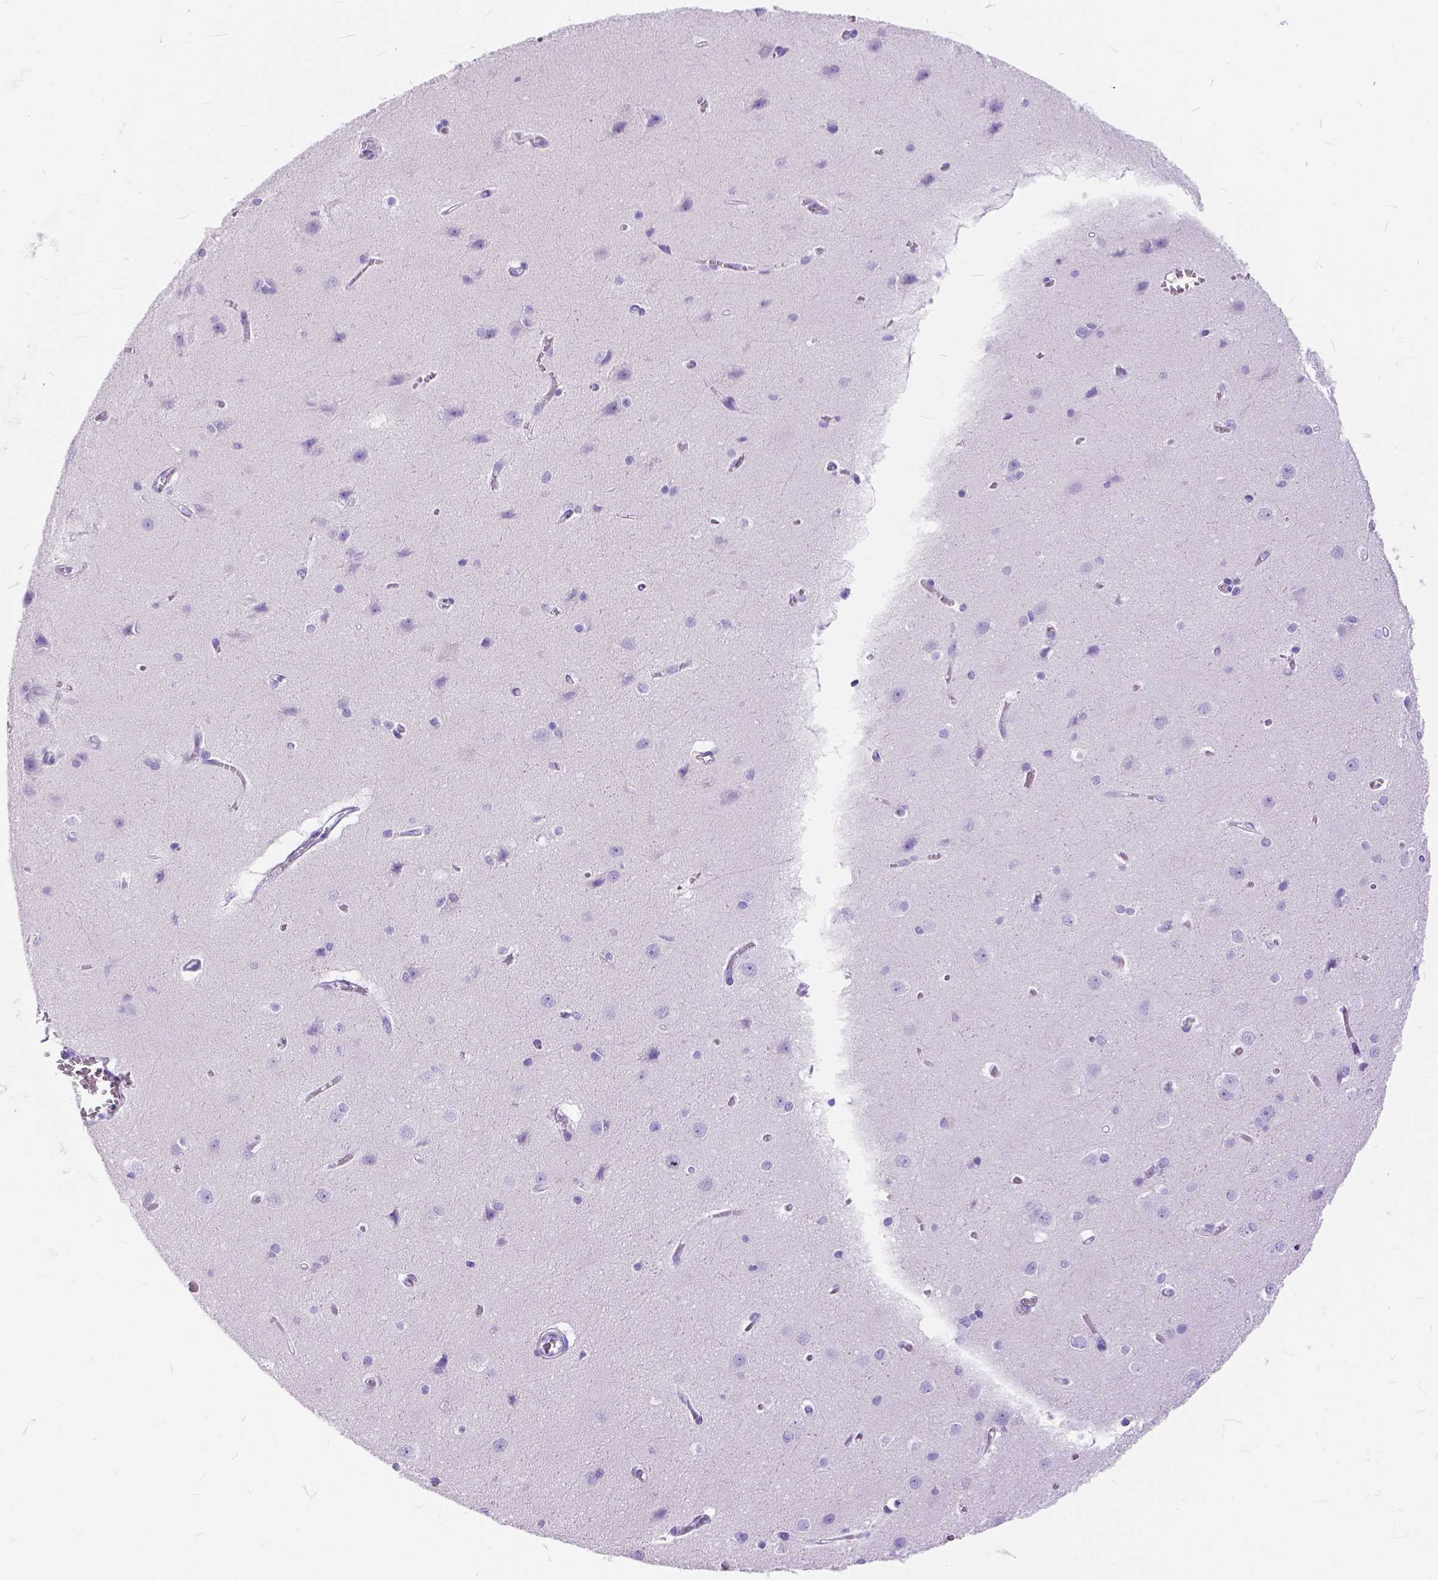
{"staining": {"intensity": "negative", "quantity": "none", "location": "none"}, "tissue": "cerebral cortex", "cell_type": "Endothelial cells", "image_type": "normal", "snomed": [{"axis": "morphology", "description": "Normal tissue, NOS"}, {"axis": "topography", "description": "Cerebral cortex"}], "caption": "Human cerebral cortex stained for a protein using immunohistochemistry (IHC) reveals no positivity in endothelial cells.", "gene": "C1QTNF3", "patient": {"sex": "male", "age": 37}}